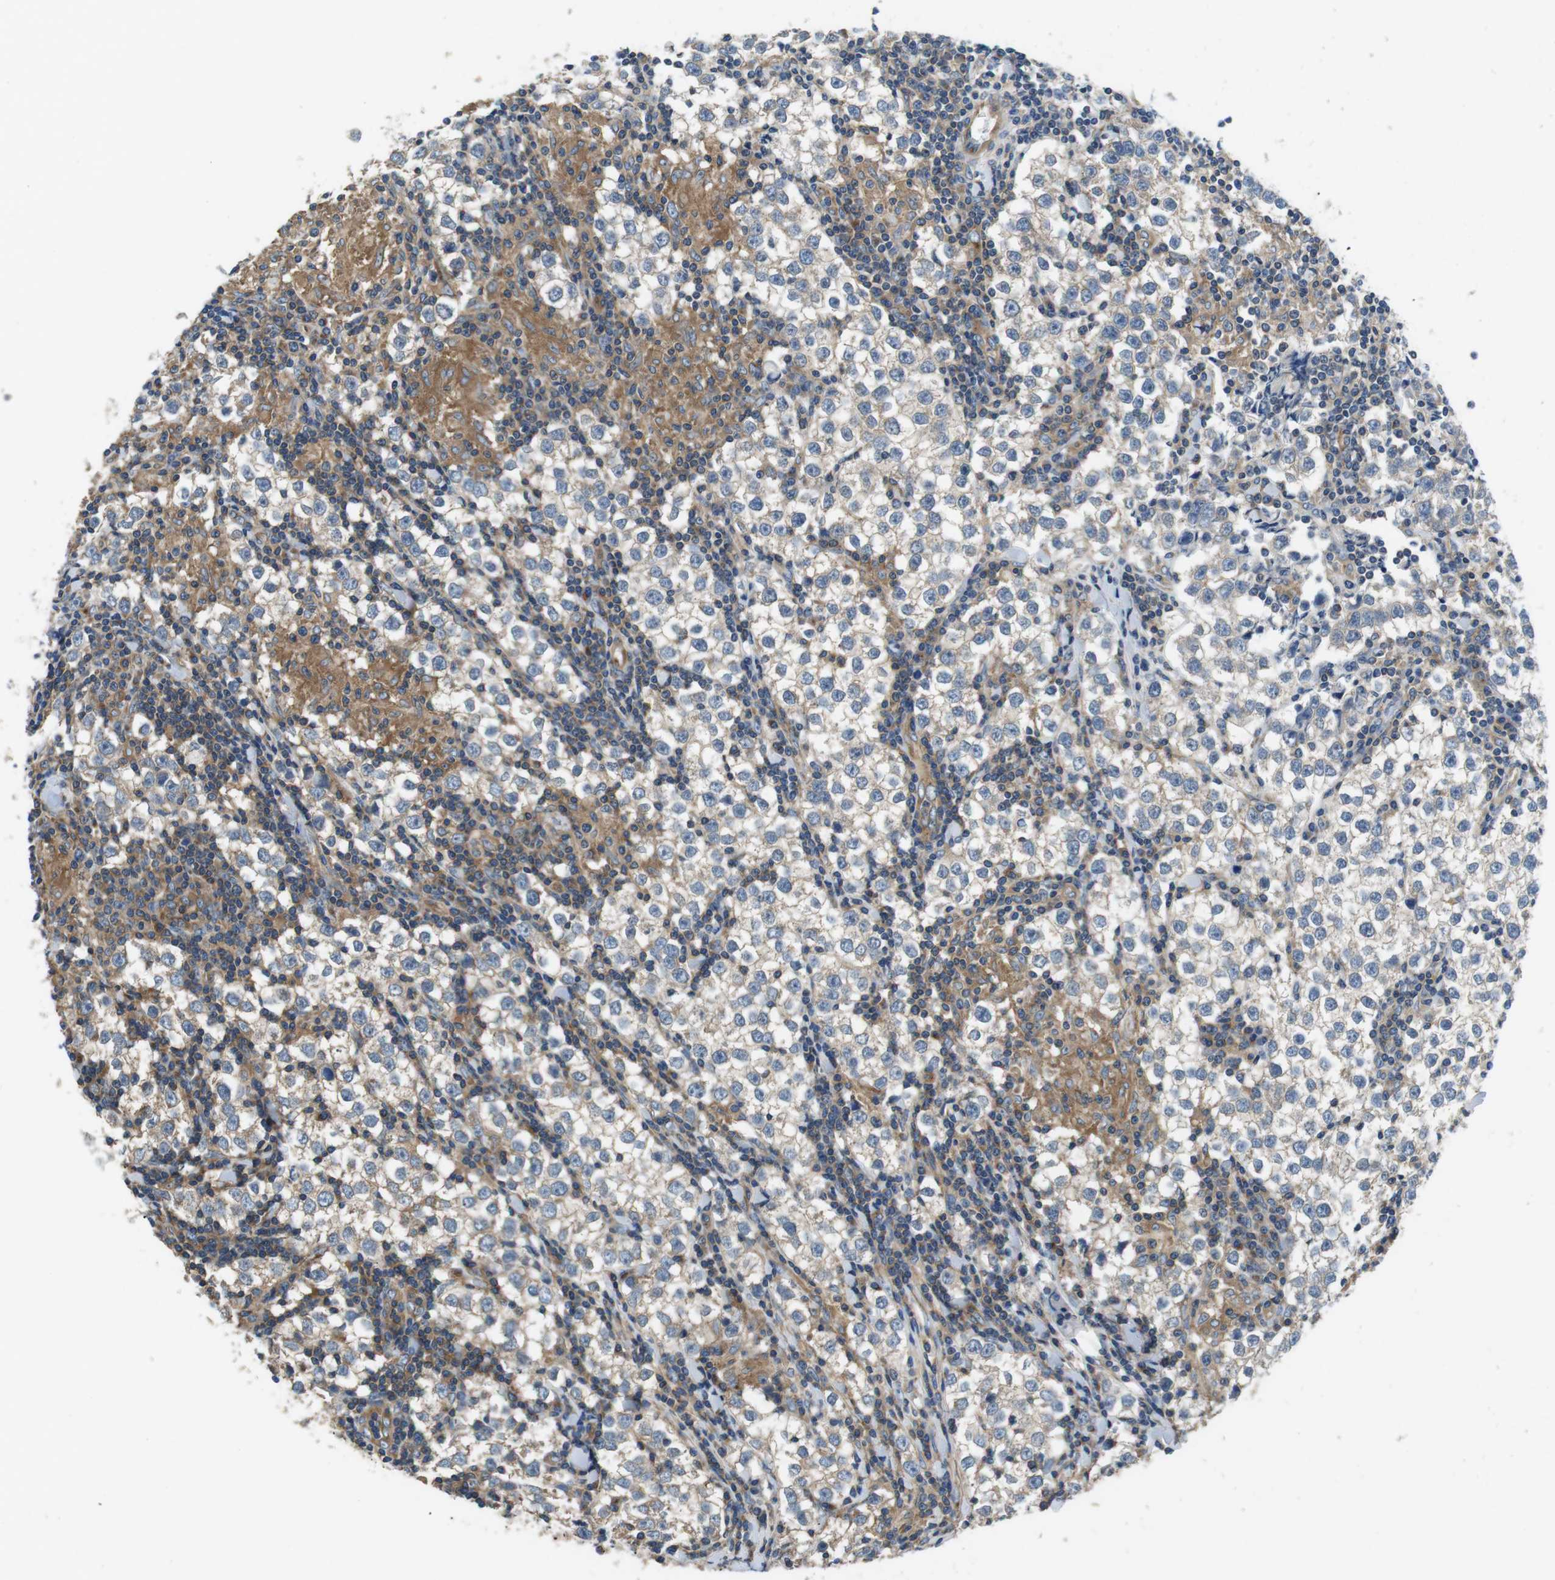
{"staining": {"intensity": "weak", "quantity": "25%-75%", "location": "cytoplasmic/membranous"}, "tissue": "testis cancer", "cell_type": "Tumor cells", "image_type": "cancer", "snomed": [{"axis": "morphology", "description": "Seminoma, NOS"}, {"axis": "morphology", "description": "Carcinoma, Embryonal, NOS"}, {"axis": "topography", "description": "Testis"}], "caption": "The micrograph demonstrates staining of testis embryonal carcinoma, revealing weak cytoplasmic/membranous protein staining (brown color) within tumor cells.", "gene": "DENND4C", "patient": {"sex": "male", "age": 36}}